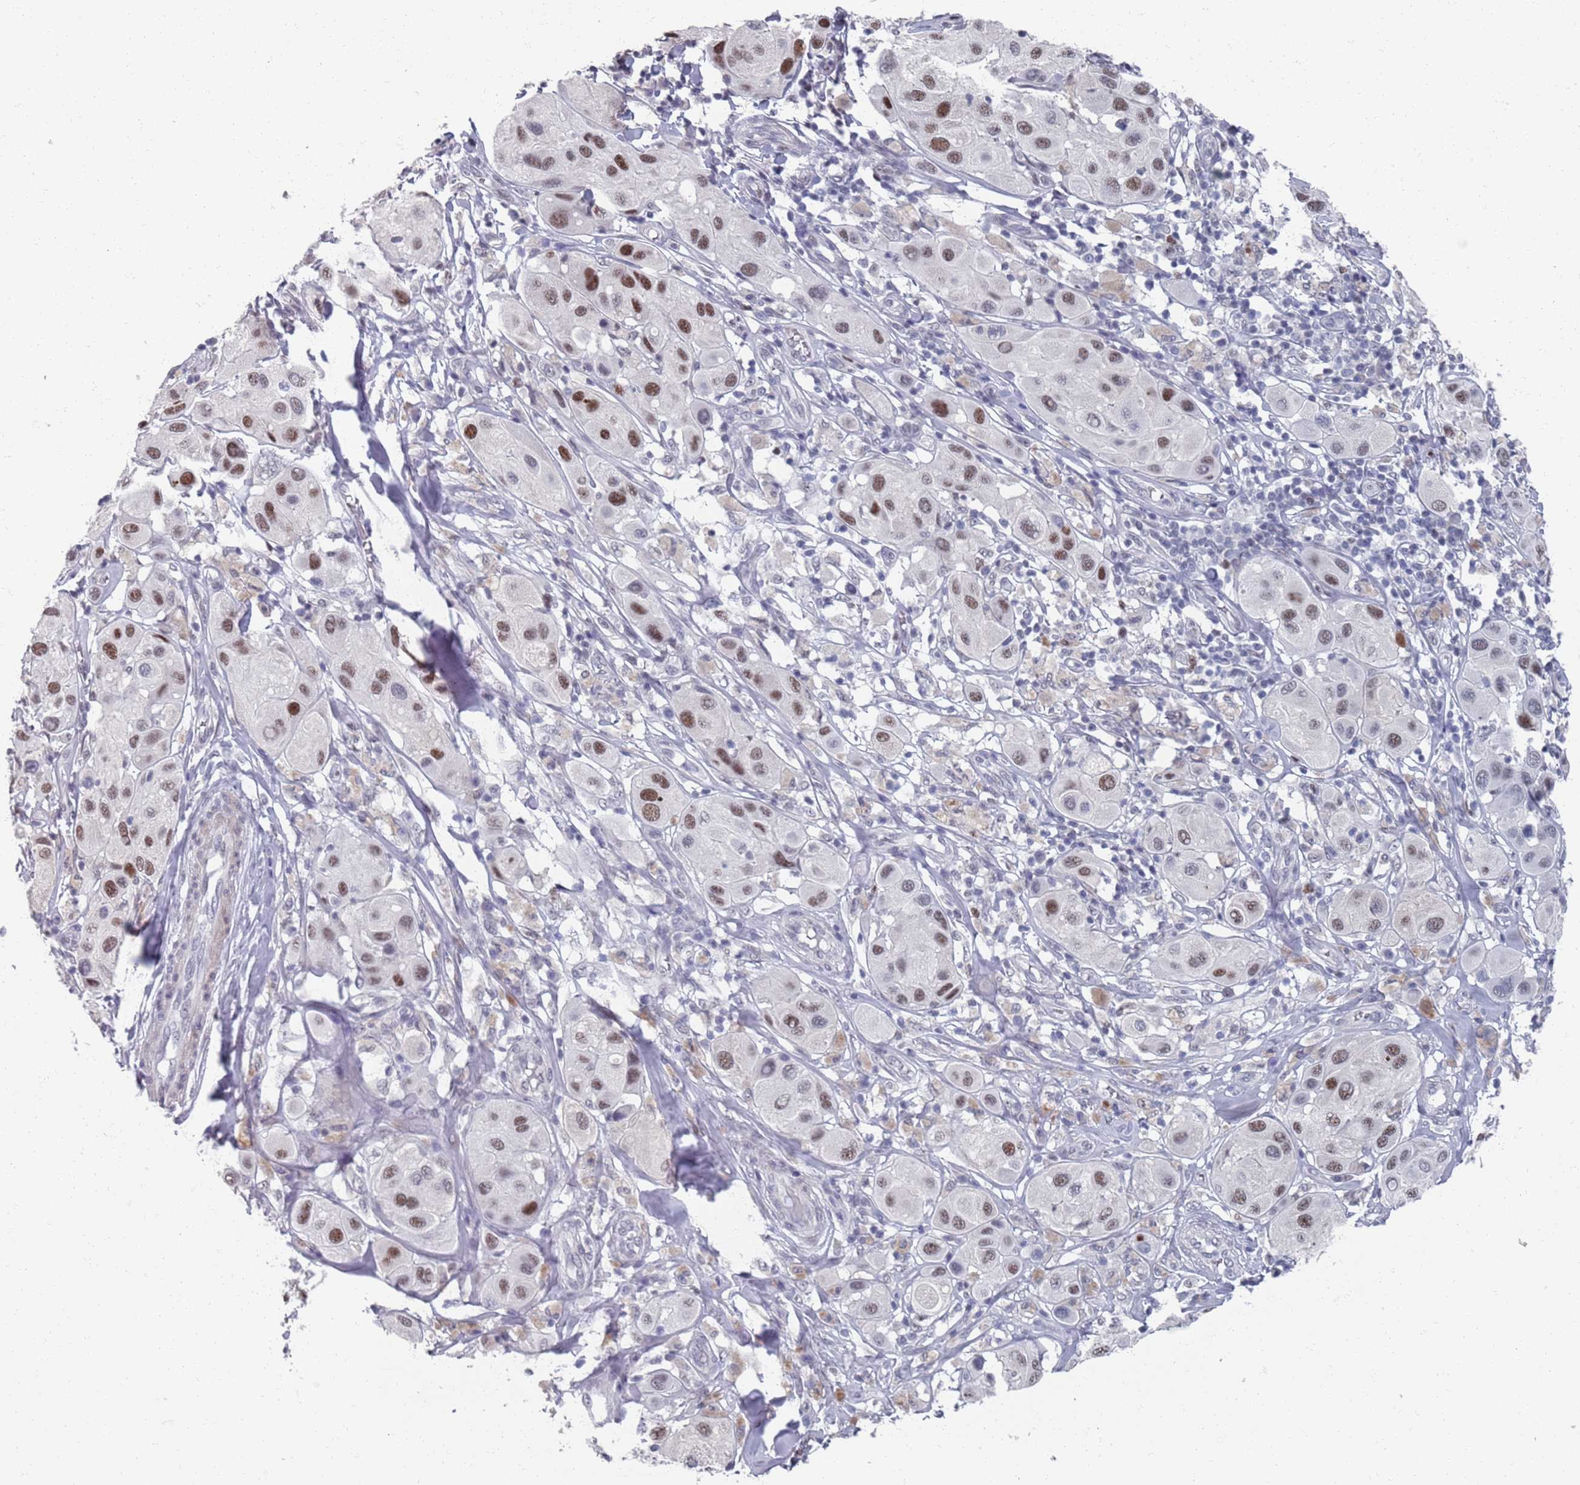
{"staining": {"intensity": "moderate", "quantity": "25%-75%", "location": "nuclear"}, "tissue": "melanoma", "cell_type": "Tumor cells", "image_type": "cancer", "snomed": [{"axis": "morphology", "description": "Malignant melanoma, Metastatic site"}, {"axis": "topography", "description": "Skin"}], "caption": "Protein staining reveals moderate nuclear staining in about 25%-75% of tumor cells in malignant melanoma (metastatic site).", "gene": "SAMD1", "patient": {"sex": "male", "age": 41}}